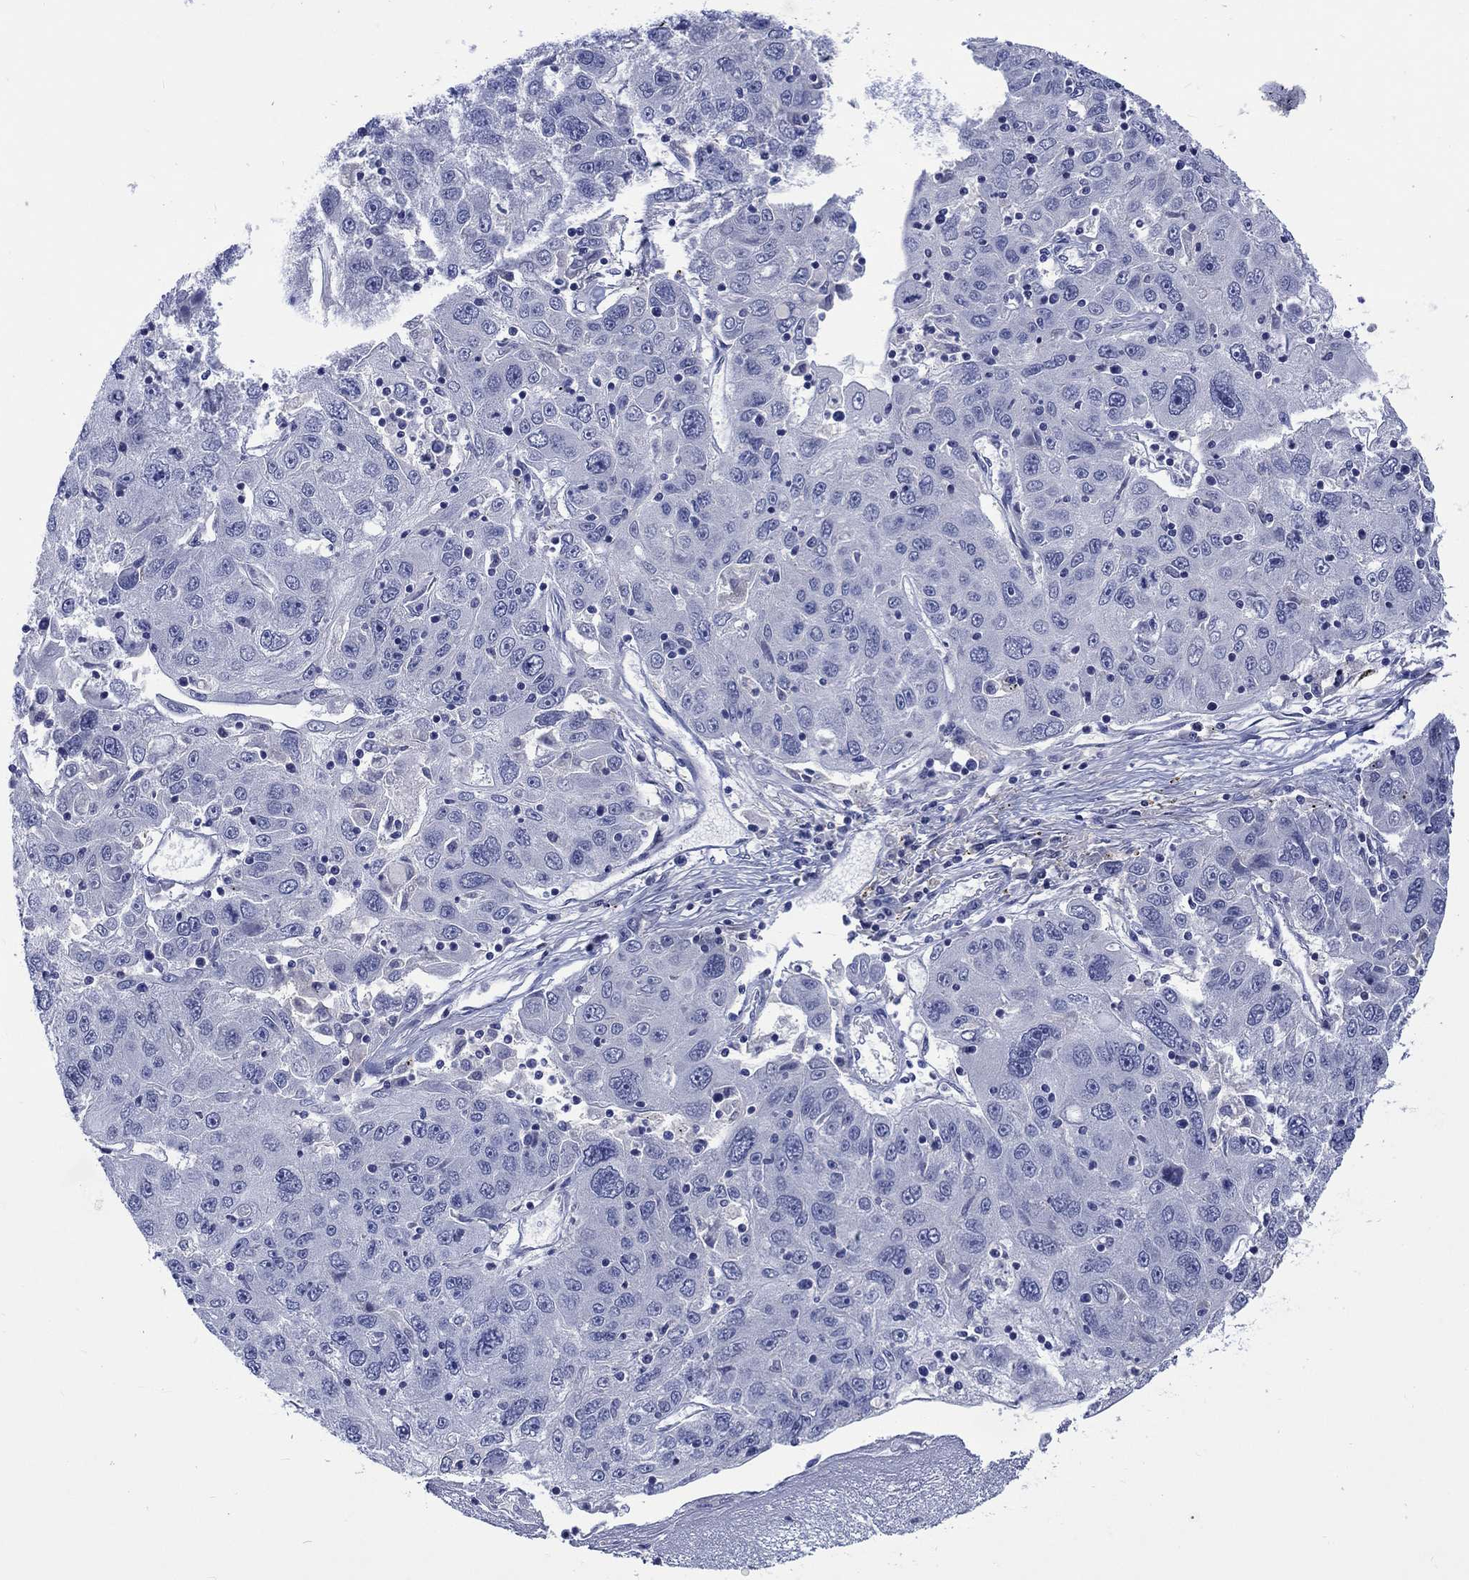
{"staining": {"intensity": "negative", "quantity": "none", "location": "none"}, "tissue": "stomach cancer", "cell_type": "Tumor cells", "image_type": "cancer", "snomed": [{"axis": "morphology", "description": "Adenocarcinoma, NOS"}, {"axis": "topography", "description": "Stomach"}], "caption": "Human stomach cancer (adenocarcinoma) stained for a protein using immunohistochemistry (IHC) shows no positivity in tumor cells.", "gene": "TOMM20L", "patient": {"sex": "male", "age": 56}}